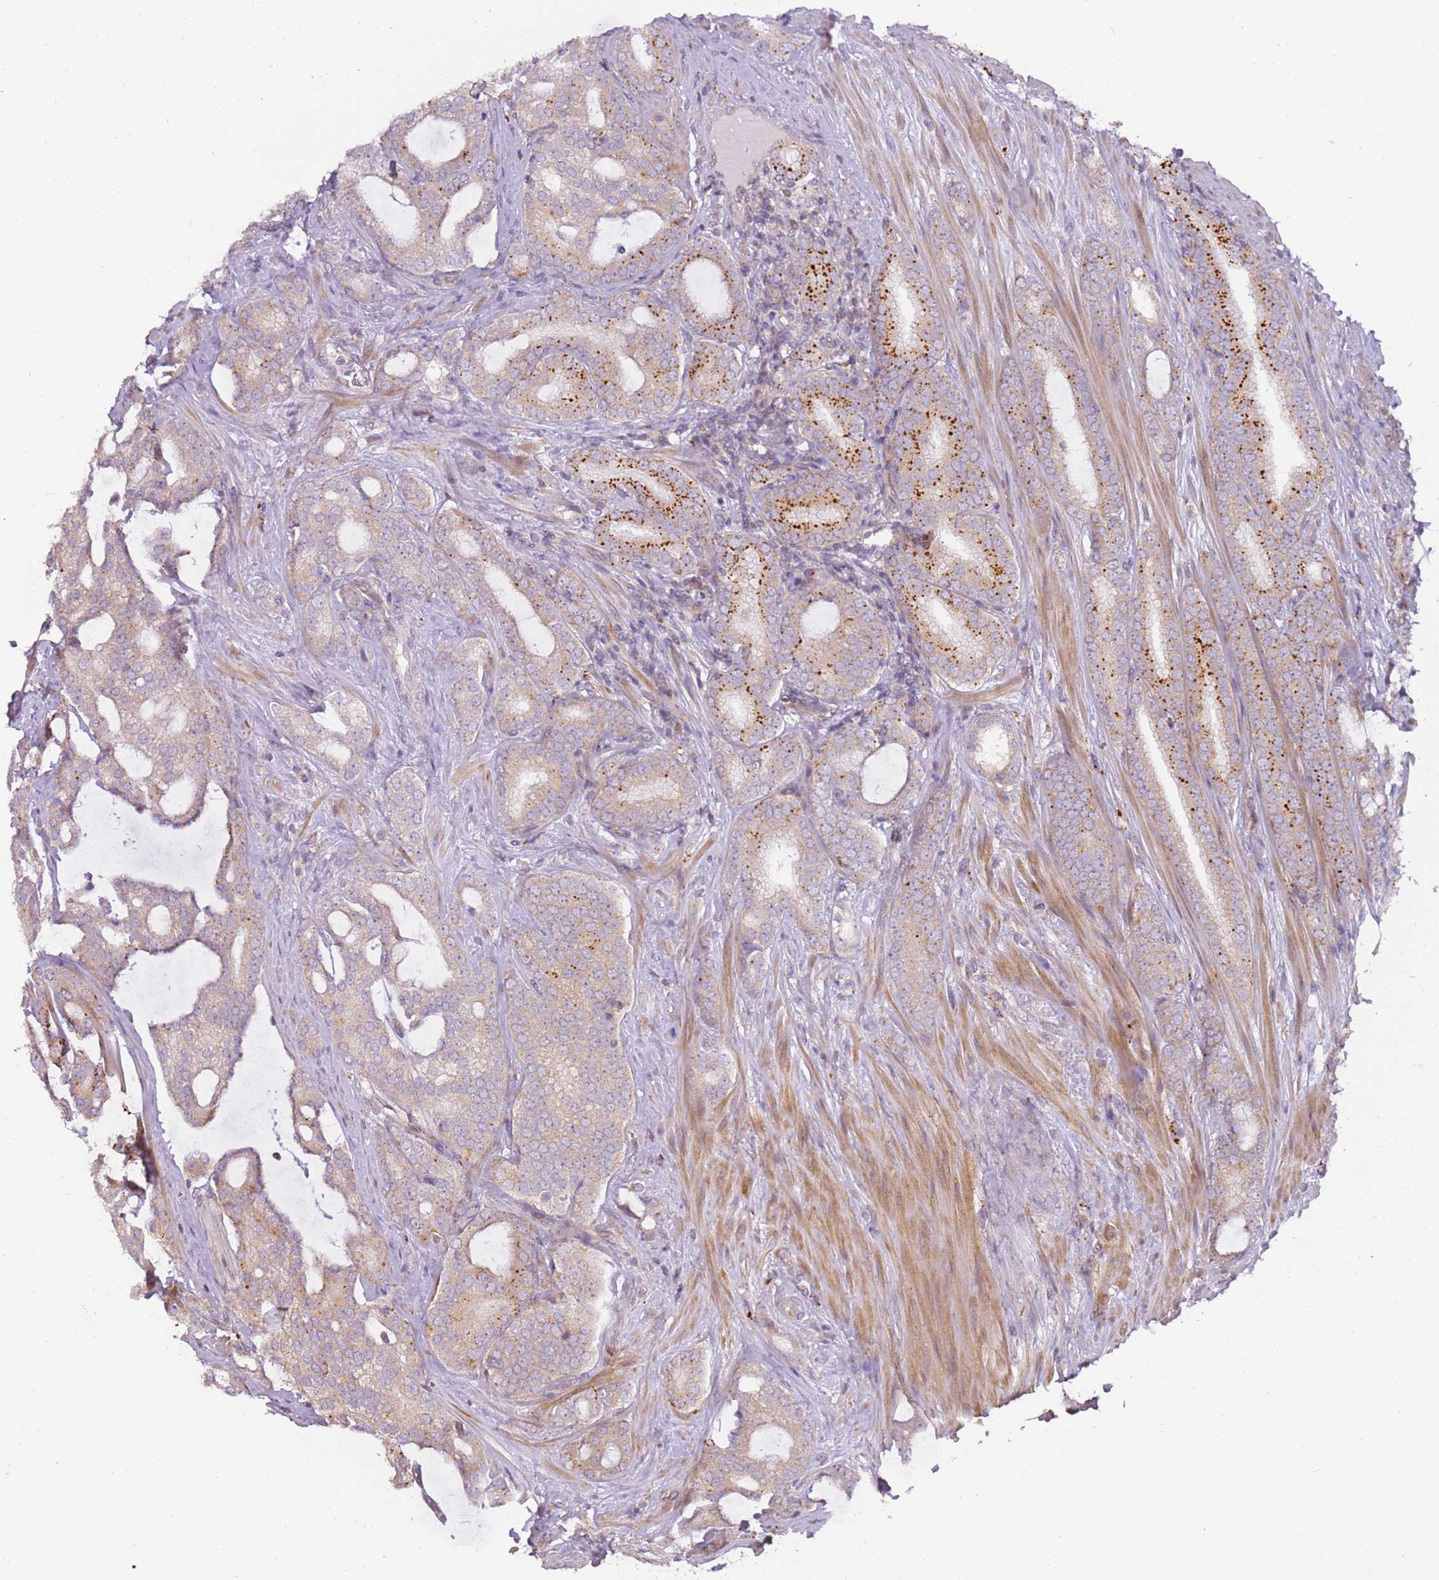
{"staining": {"intensity": "moderate", "quantity": "<25%", "location": "cytoplasmic/membranous"}, "tissue": "prostate cancer", "cell_type": "Tumor cells", "image_type": "cancer", "snomed": [{"axis": "morphology", "description": "Adenocarcinoma, High grade"}, {"axis": "topography", "description": "Prostate"}], "caption": "Brown immunohistochemical staining in human prostate cancer (adenocarcinoma (high-grade)) exhibits moderate cytoplasmic/membranous staining in approximately <25% of tumor cells.", "gene": "GRAP", "patient": {"sex": "male", "age": 63}}